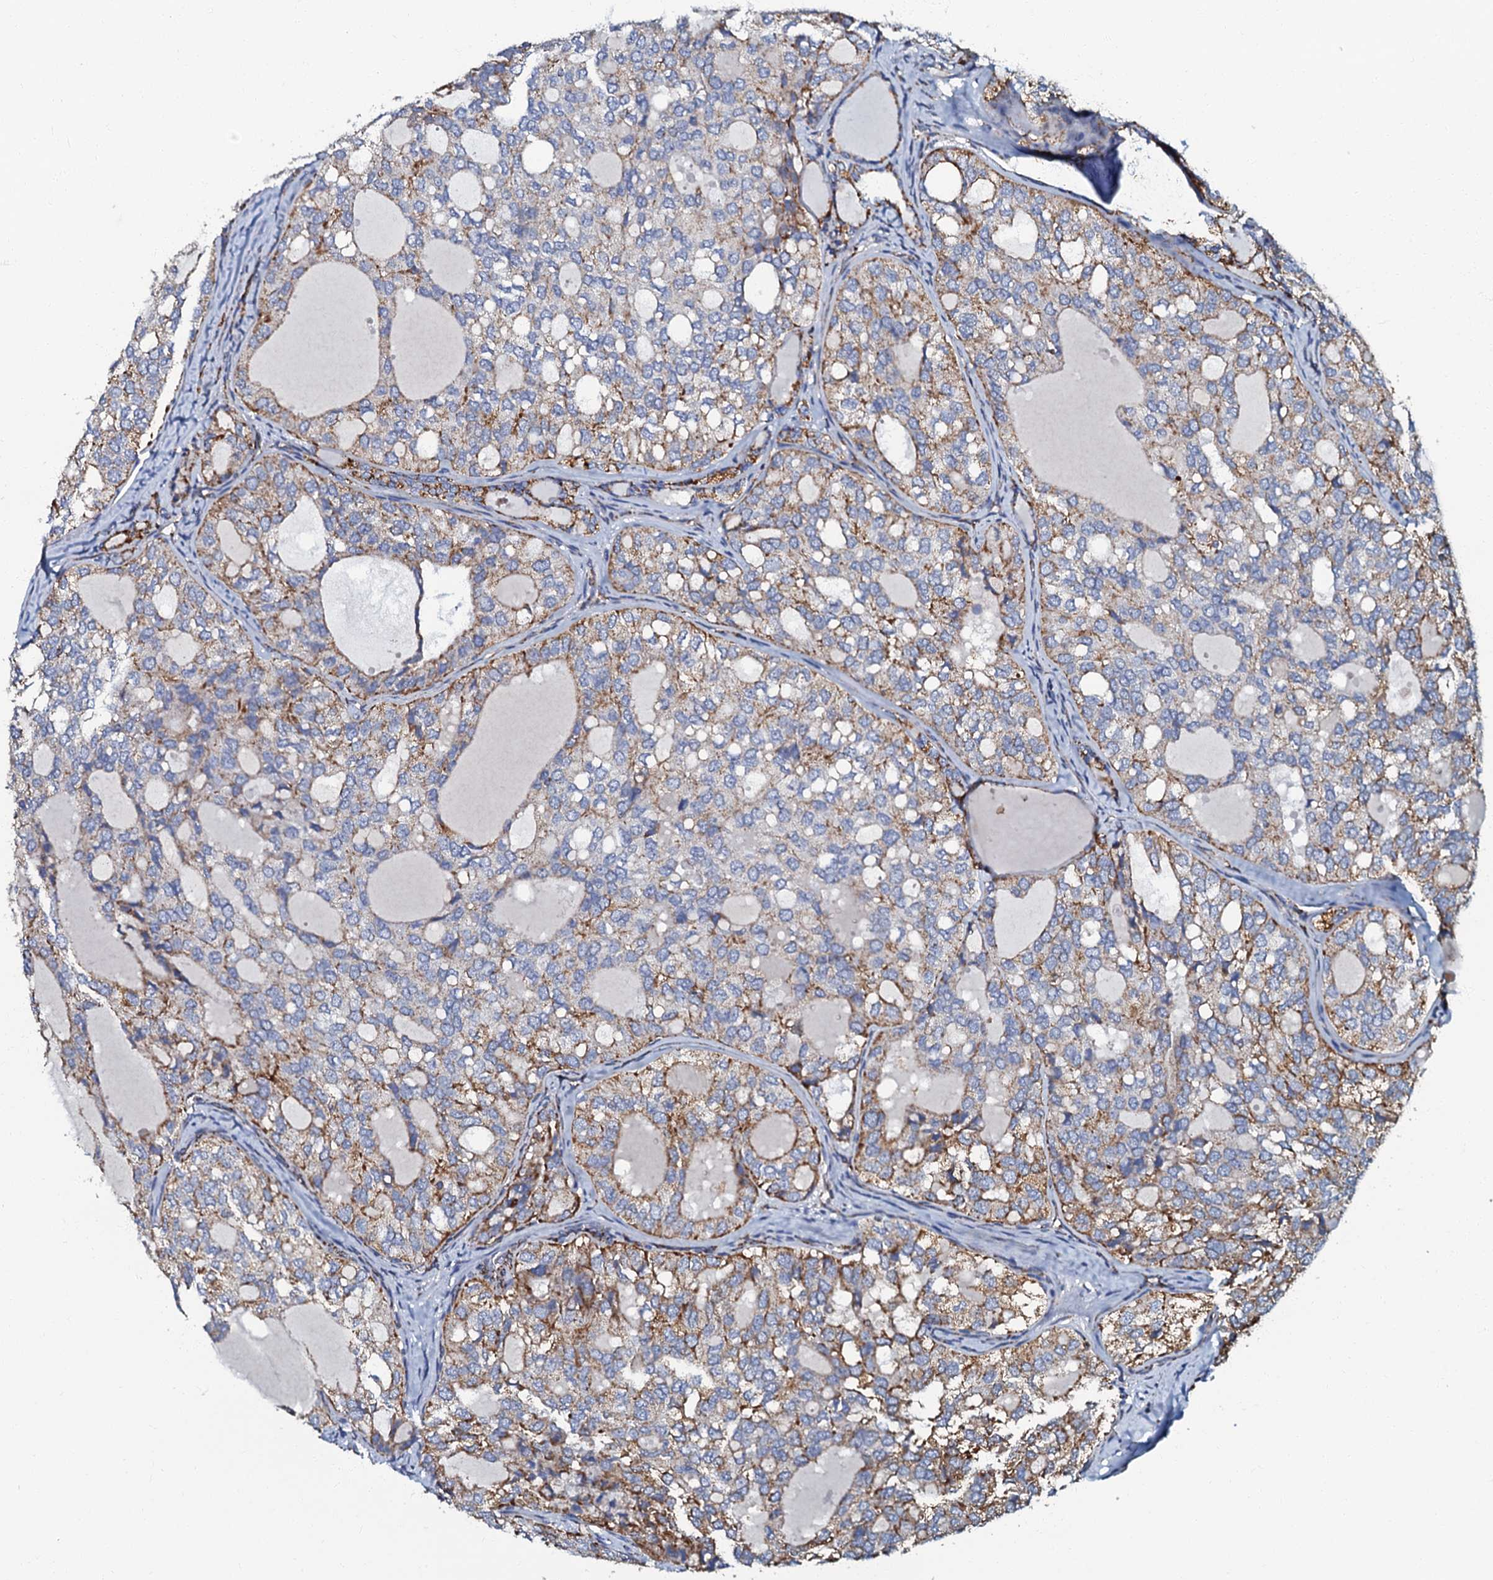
{"staining": {"intensity": "moderate", "quantity": "25%-75%", "location": "cytoplasmic/membranous"}, "tissue": "thyroid cancer", "cell_type": "Tumor cells", "image_type": "cancer", "snomed": [{"axis": "morphology", "description": "Follicular adenoma carcinoma, NOS"}, {"axis": "topography", "description": "Thyroid gland"}], "caption": "Thyroid cancer (follicular adenoma carcinoma) stained with DAB immunohistochemistry shows medium levels of moderate cytoplasmic/membranous expression in about 25%-75% of tumor cells.", "gene": "NDUFA12", "patient": {"sex": "male", "age": 75}}